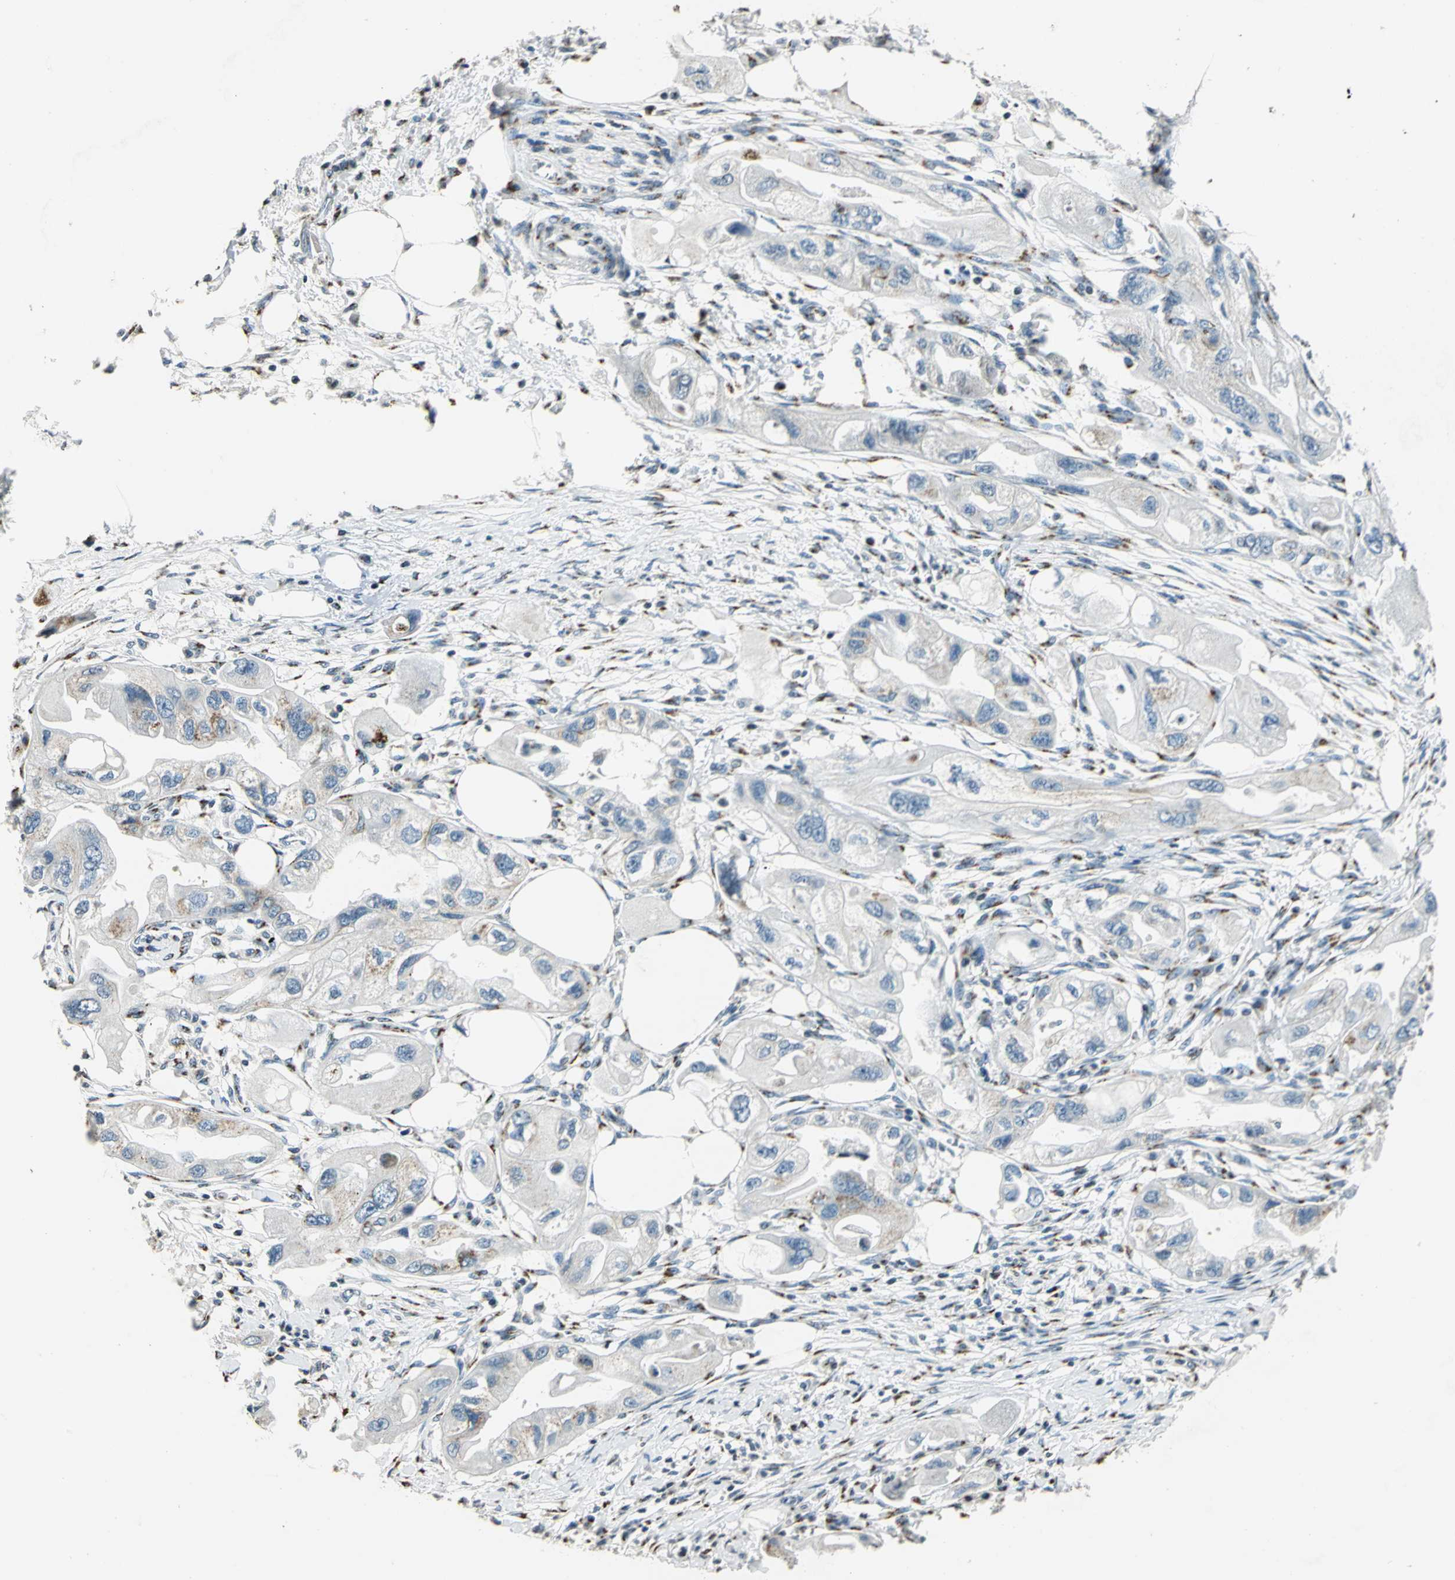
{"staining": {"intensity": "weak", "quantity": "<25%", "location": "cytoplasmic/membranous"}, "tissue": "endometrial cancer", "cell_type": "Tumor cells", "image_type": "cancer", "snomed": [{"axis": "morphology", "description": "Adenocarcinoma, NOS"}, {"axis": "topography", "description": "Endometrium"}], "caption": "High power microscopy histopathology image of an IHC histopathology image of endometrial cancer (adenocarcinoma), revealing no significant staining in tumor cells.", "gene": "TMEM115", "patient": {"sex": "female", "age": 67}}